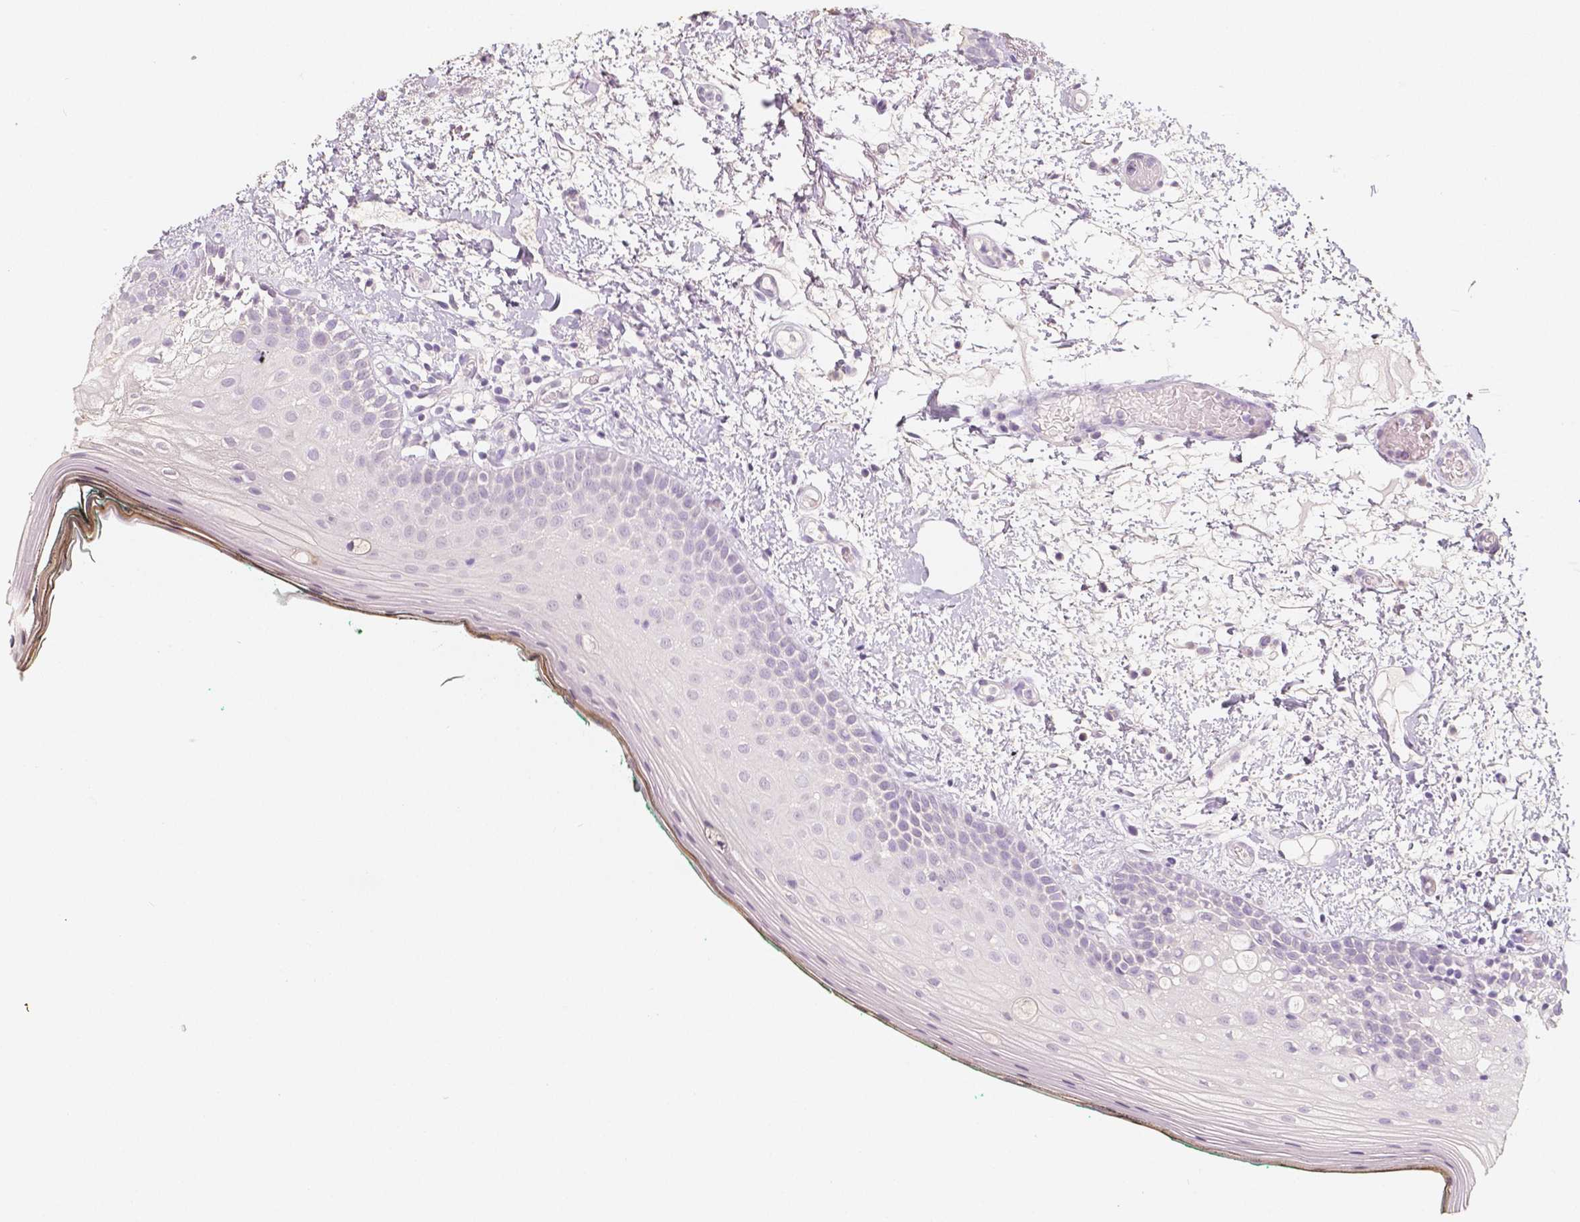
{"staining": {"intensity": "negative", "quantity": "none", "location": "none"}, "tissue": "oral mucosa", "cell_type": "Squamous epithelial cells", "image_type": "normal", "snomed": [{"axis": "morphology", "description": "Normal tissue, NOS"}, {"axis": "topography", "description": "Oral tissue"}], "caption": "Protein analysis of benign oral mucosa demonstrates no significant staining in squamous epithelial cells. (Stains: DAB immunohistochemistry (IHC) with hematoxylin counter stain, Microscopy: brightfield microscopy at high magnification).", "gene": "NECAB2", "patient": {"sex": "female", "age": 83}}